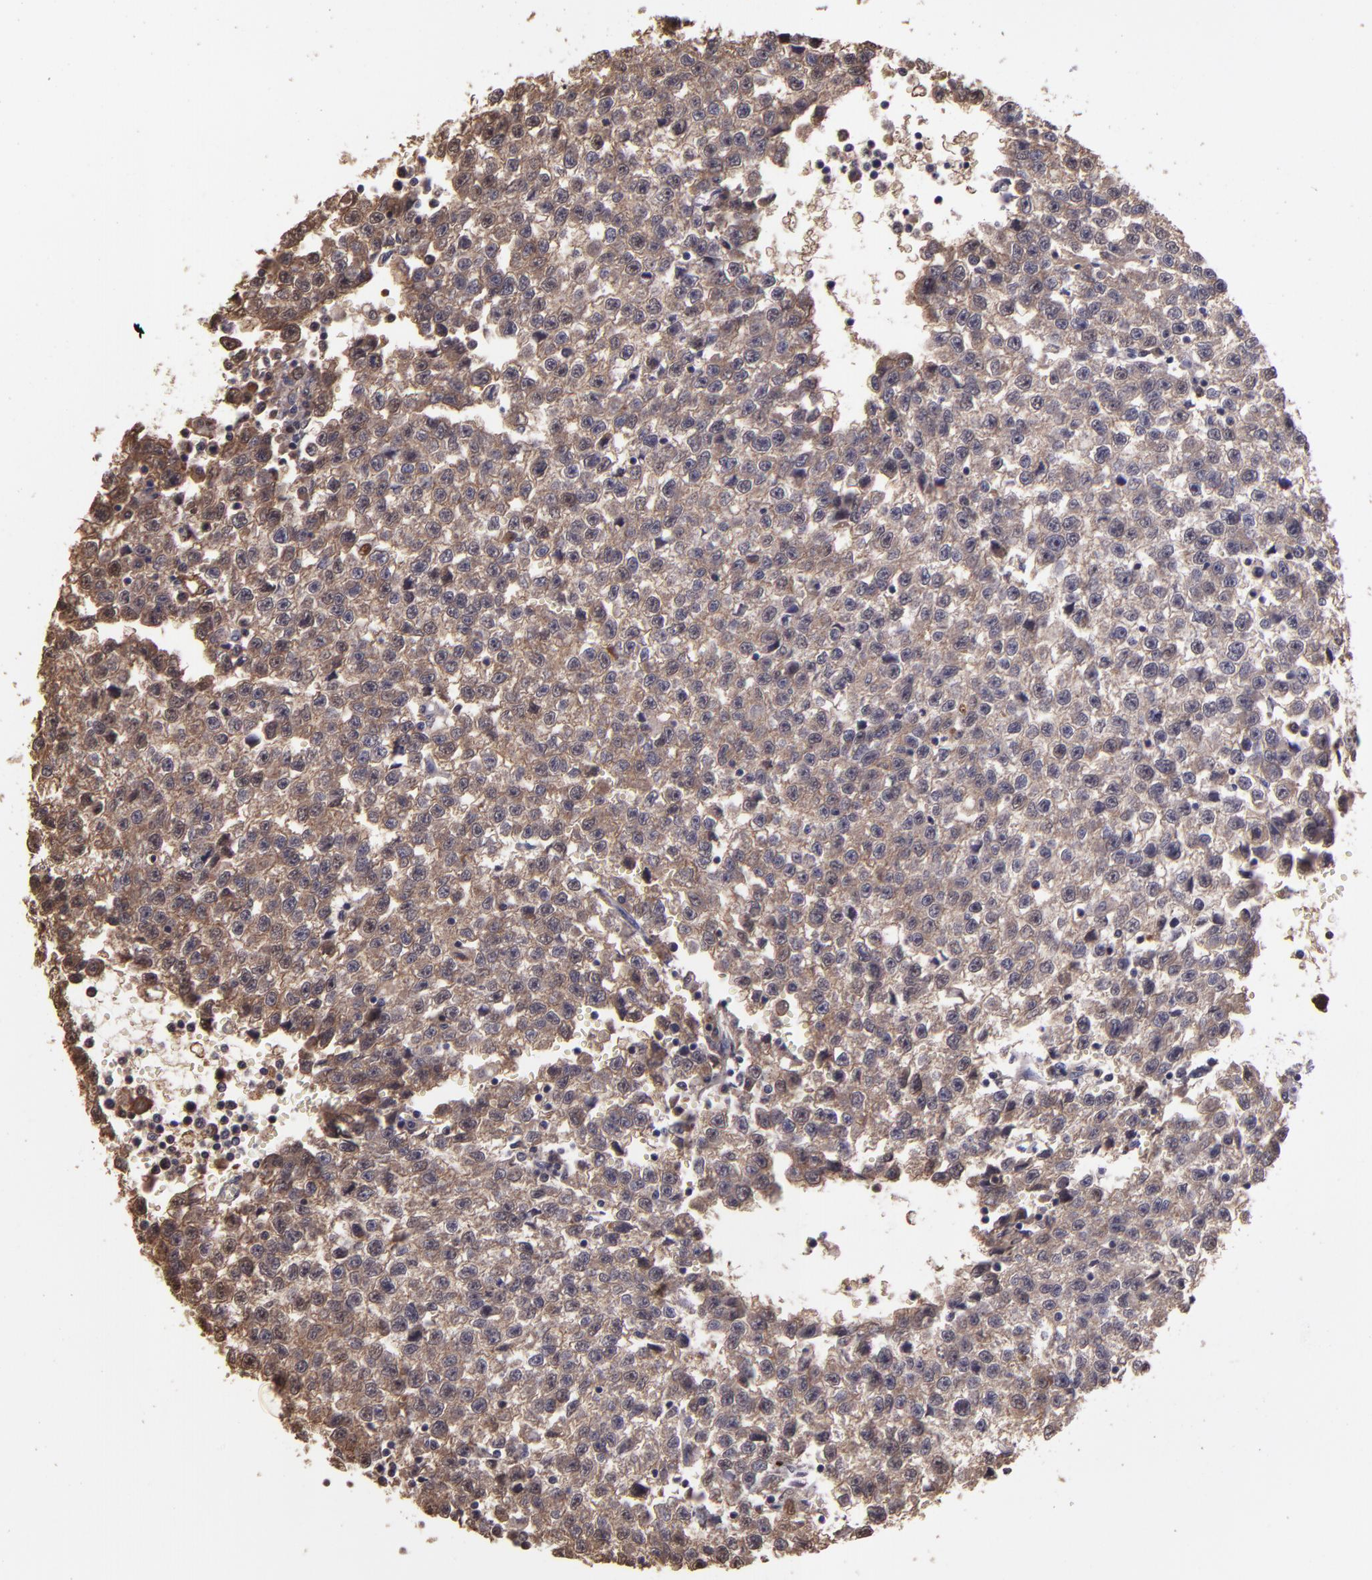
{"staining": {"intensity": "moderate", "quantity": ">75%", "location": "cytoplasmic/membranous"}, "tissue": "testis cancer", "cell_type": "Tumor cells", "image_type": "cancer", "snomed": [{"axis": "morphology", "description": "Seminoma, NOS"}, {"axis": "topography", "description": "Testis"}], "caption": "DAB (3,3'-diaminobenzidine) immunohistochemical staining of testis cancer (seminoma) reveals moderate cytoplasmic/membranous protein positivity in approximately >75% of tumor cells.", "gene": "SERPINF2", "patient": {"sex": "male", "age": 35}}